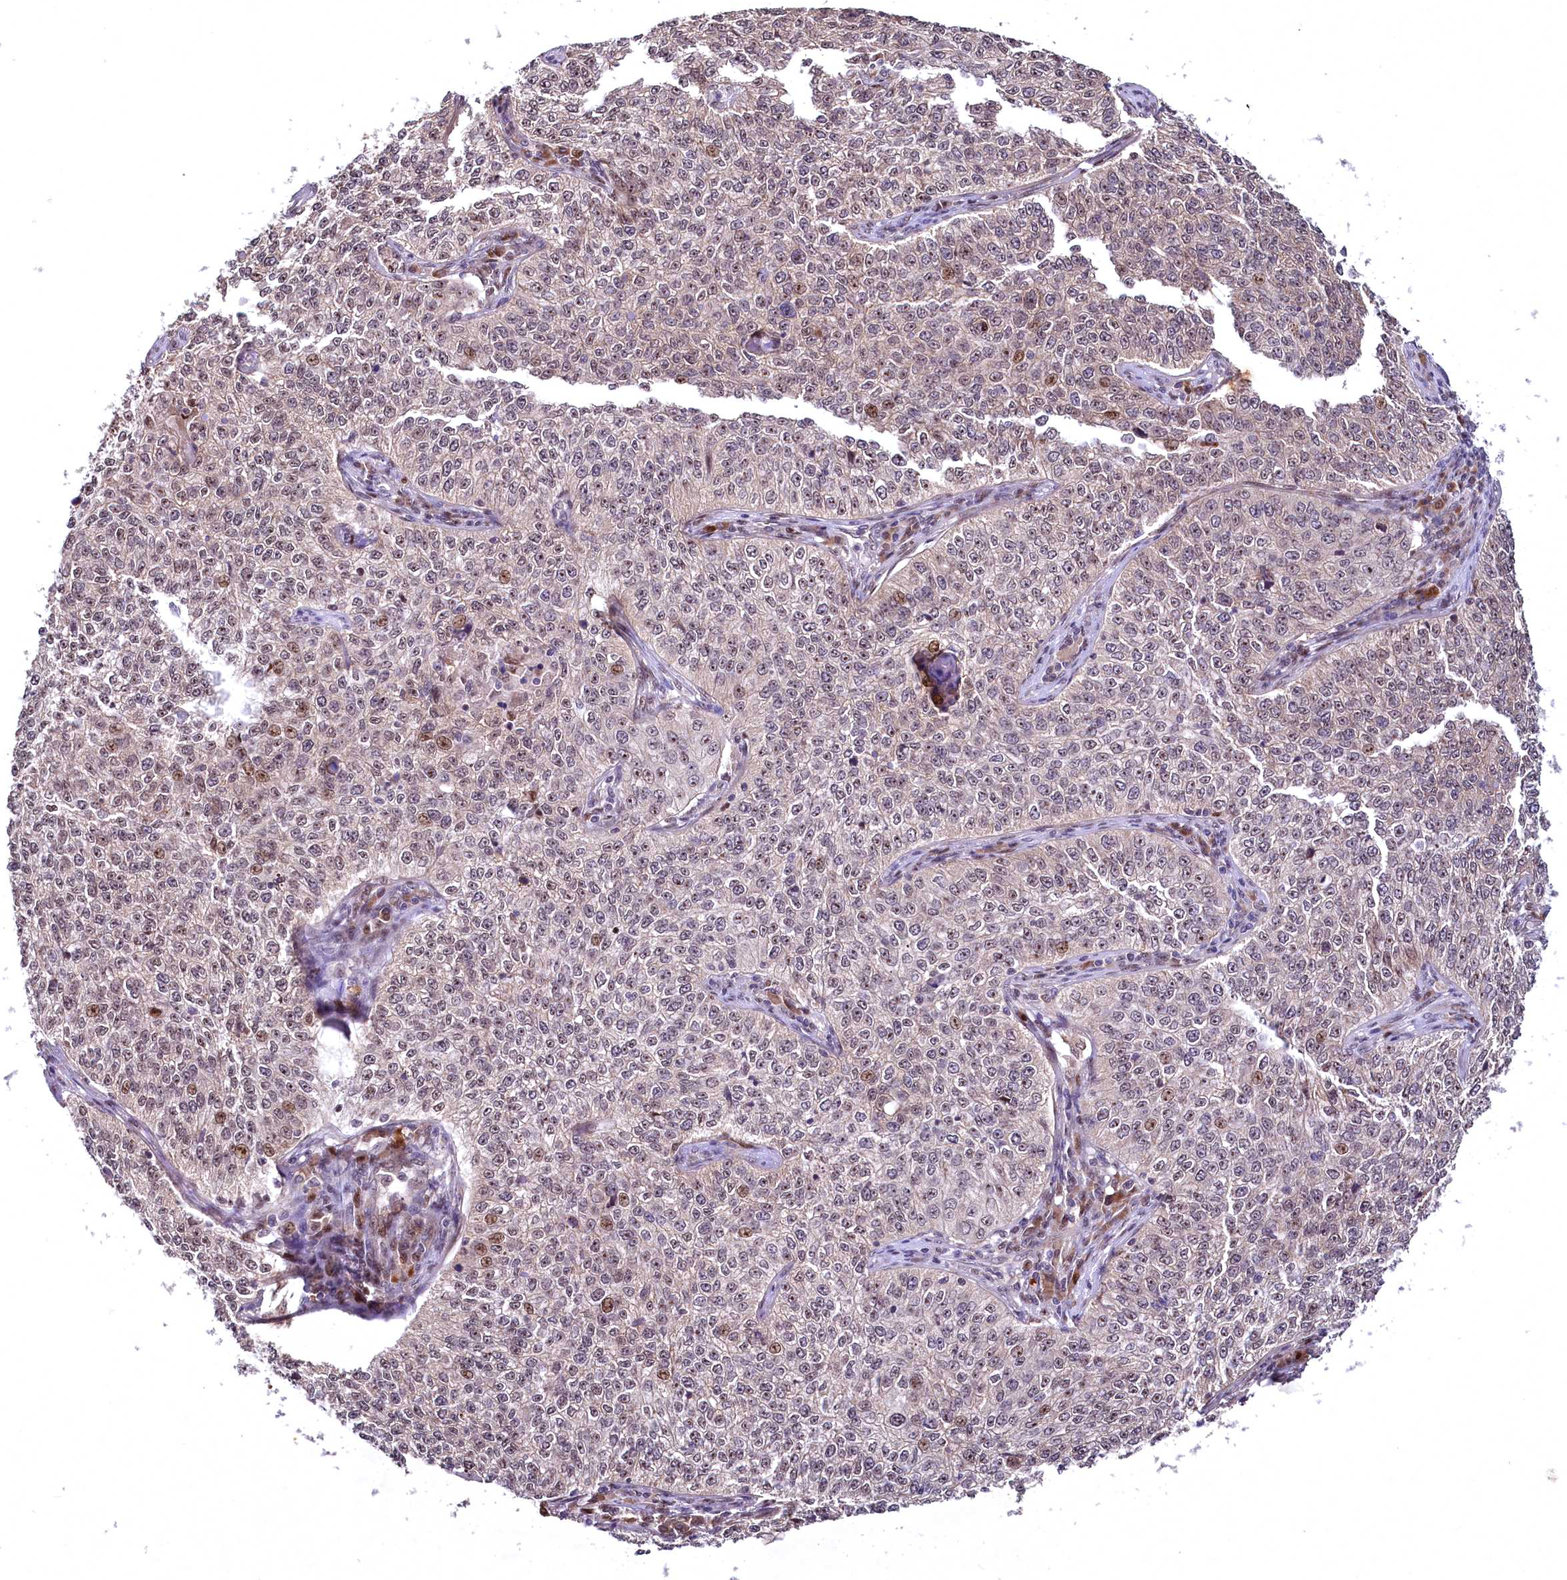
{"staining": {"intensity": "moderate", "quantity": "<25%", "location": "nuclear"}, "tissue": "cervical cancer", "cell_type": "Tumor cells", "image_type": "cancer", "snomed": [{"axis": "morphology", "description": "Squamous cell carcinoma, NOS"}, {"axis": "topography", "description": "Cervix"}], "caption": "About <25% of tumor cells in human squamous cell carcinoma (cervical) exhibit moderate nuclear protein positivity as visualized by brown immunohistochemical staining.", "gene": "N4BP2L1", "patient": {"sex": "female", "age": 35}}